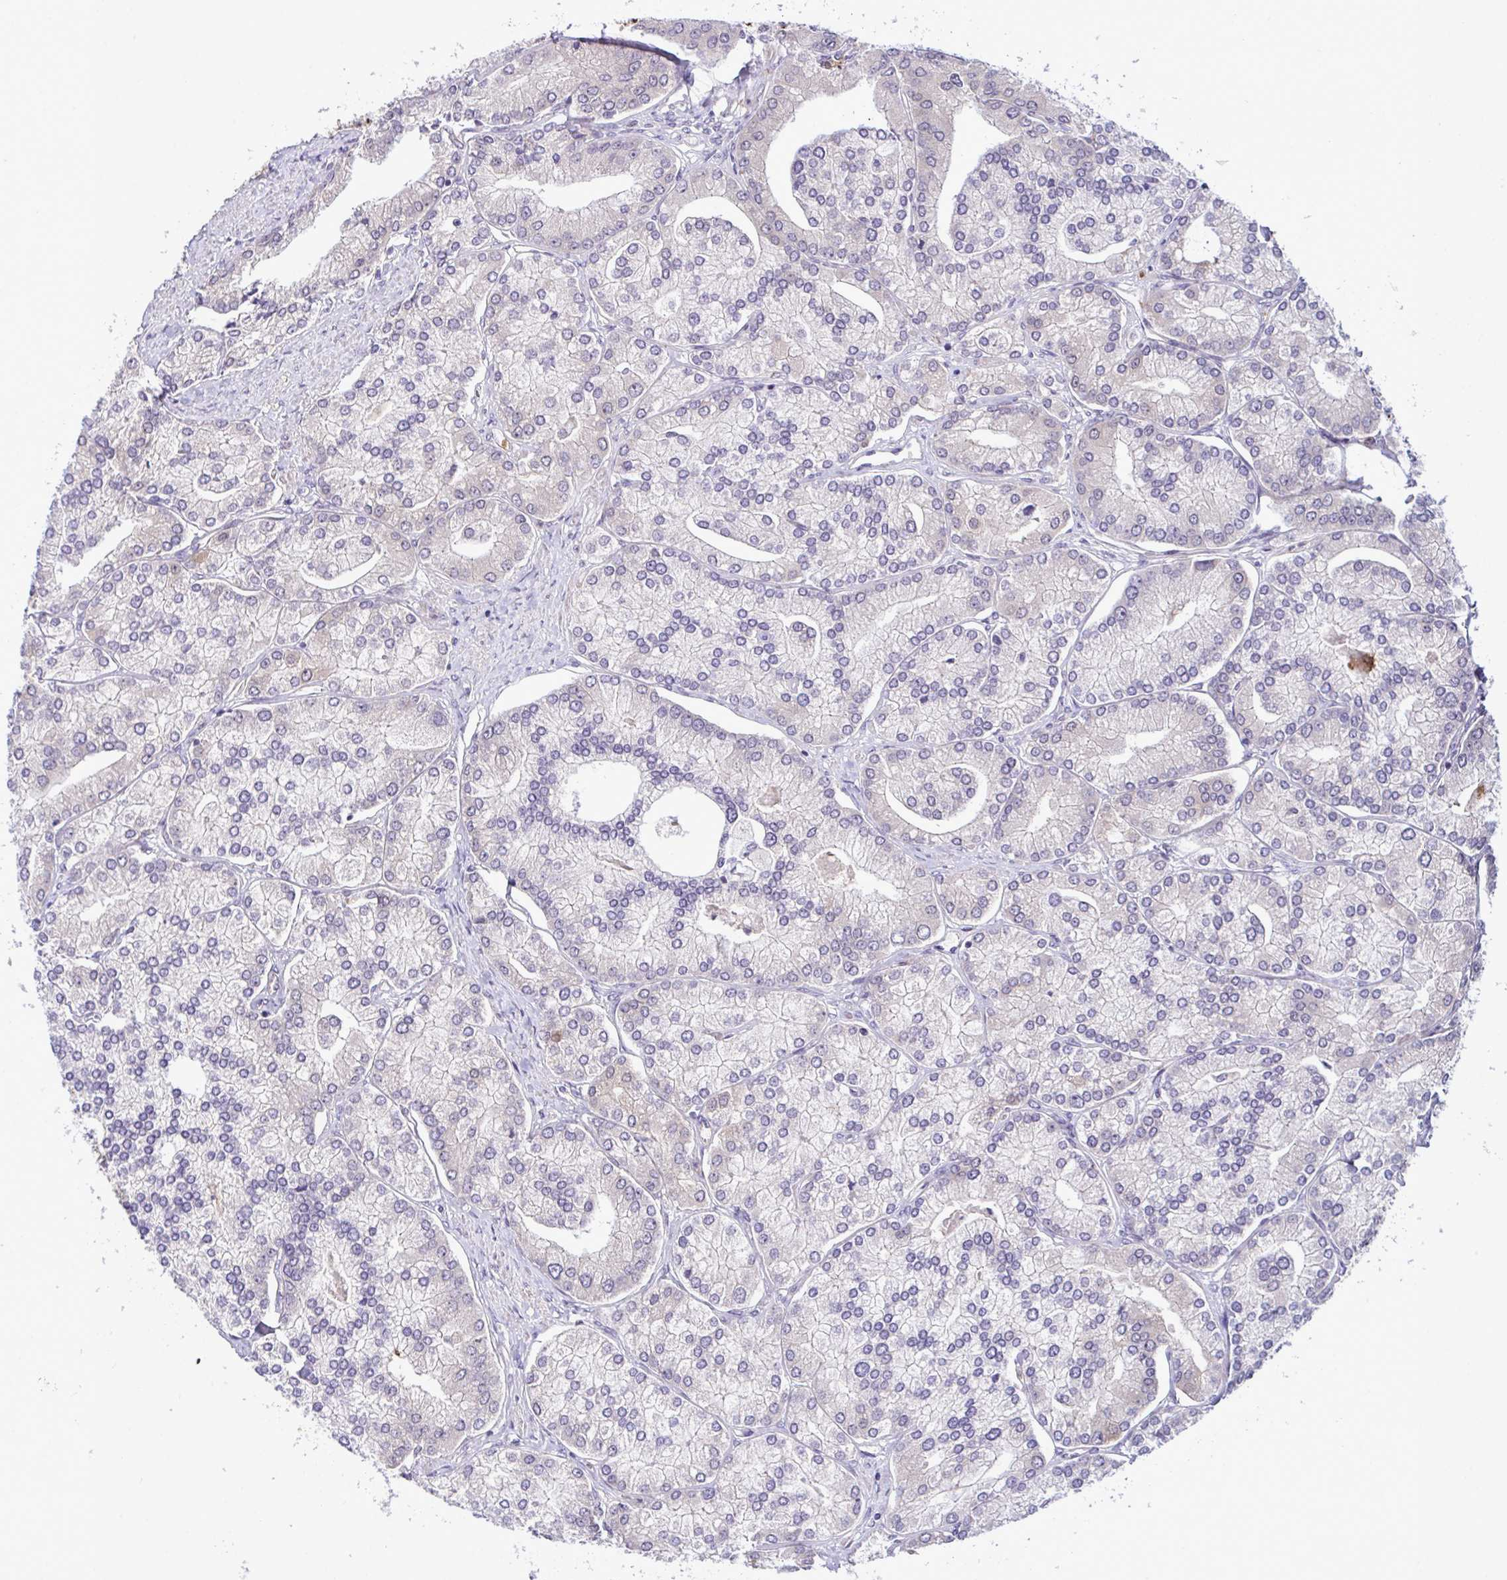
{"staining": {"intensity": "moderate", "quantity": "25%-75%", "location": "cytoplasmic/membranous,nuclear"}, "tissue": "prostate cancer", "cell_type": "Tumor cells", "image_type": "cancer", "snomed": [{"axis": "morphology", "description": "Adenocarcinoma, High grade"}, {"axis": "topography", "description": "Prostate"}], "caption": "Immunohistochemistry (IHC) of human prostate cancer (adenocarcinoma (high-grade)) reveals medium levels of moderate cytoplasmic/membranous and nuclear staining in approximately 25%-75% of tumor cells.", "gene": "CMPK1", "patient": {"sex": "male", "age": 61}}